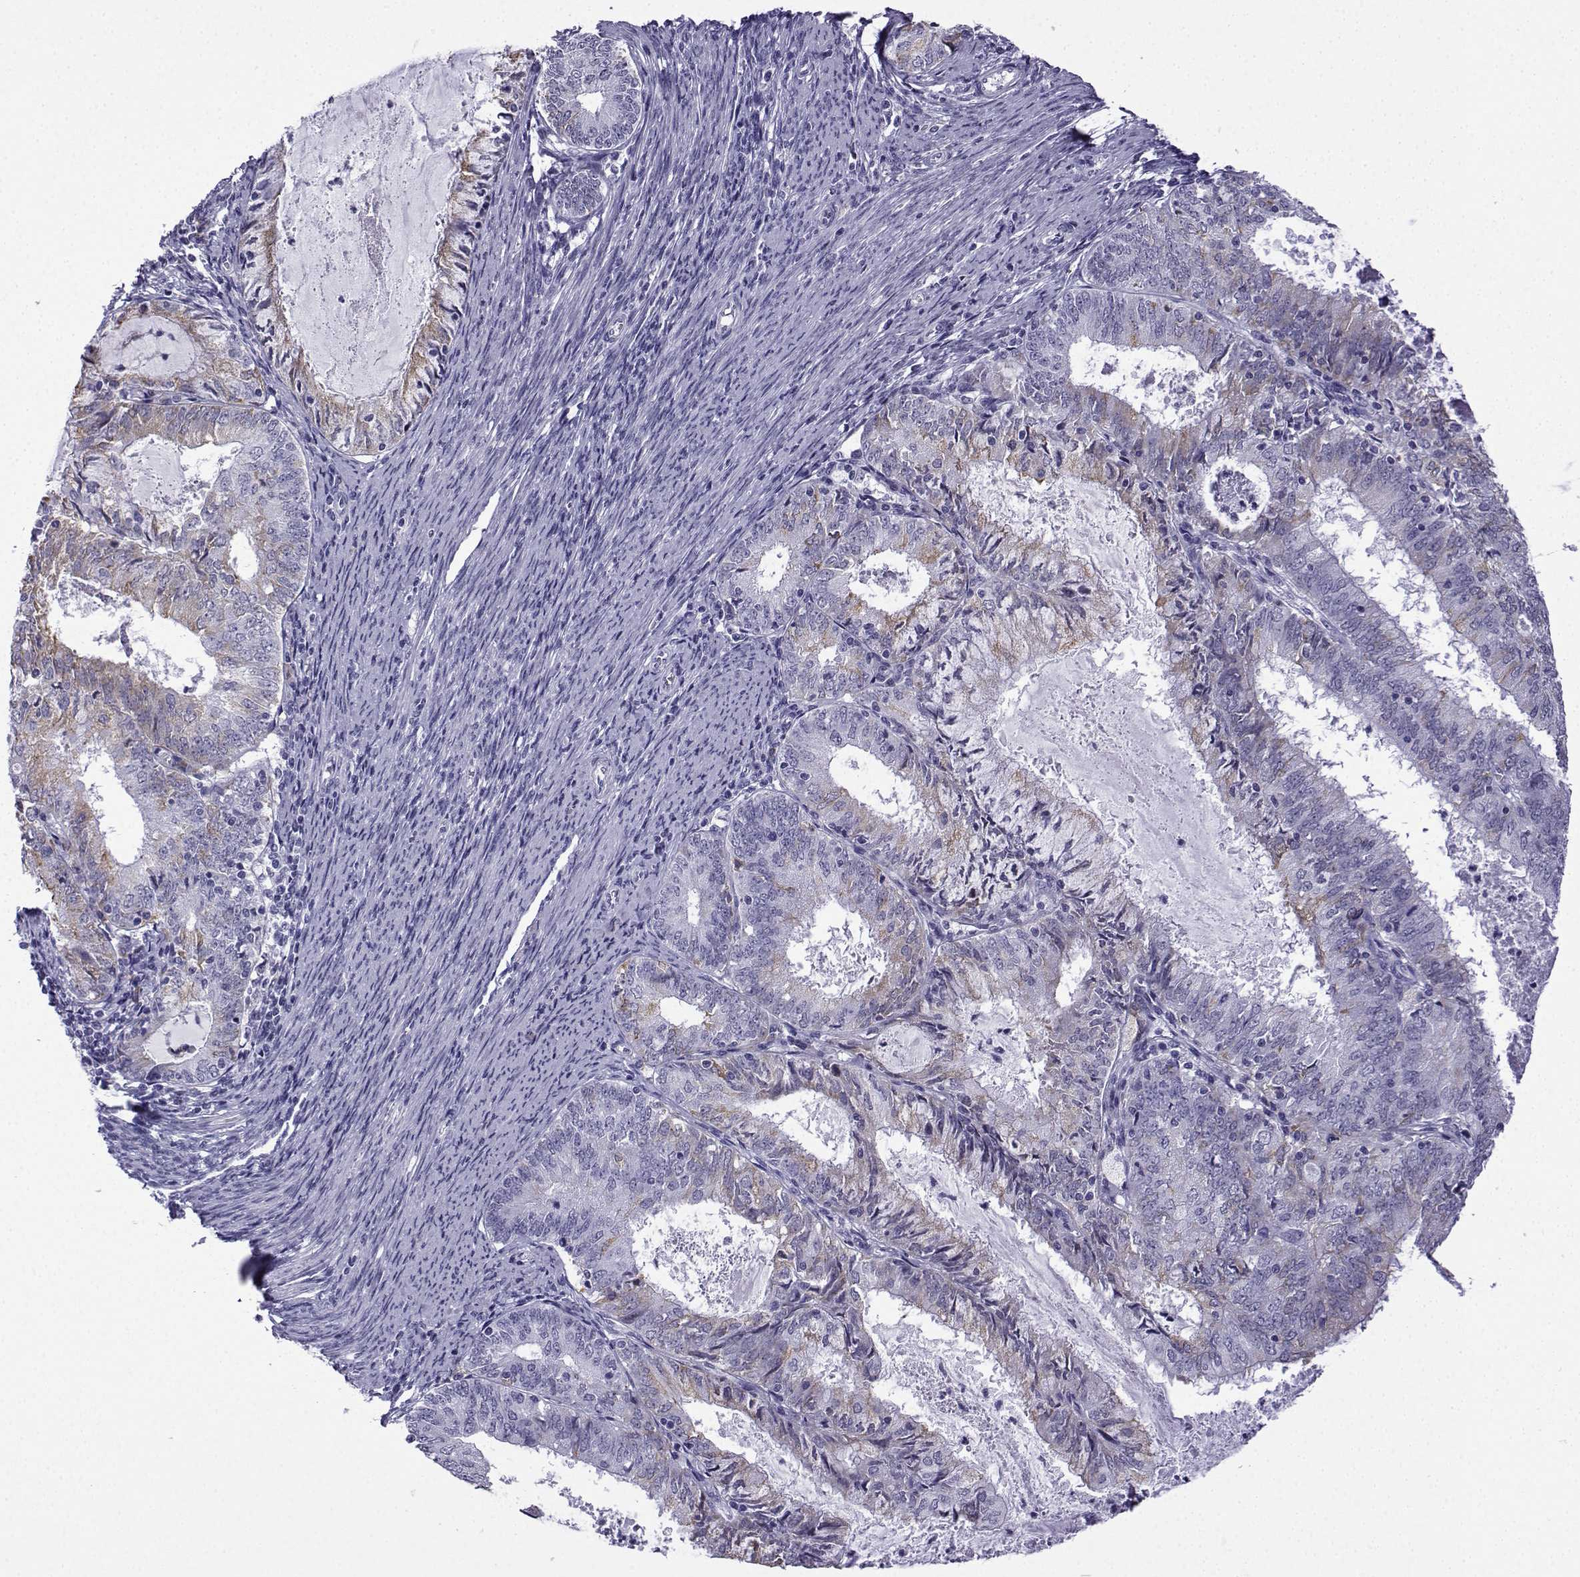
{"staining": {"intensity": "negative", "quantity": "none", "location": "none"}, "tissue": "endometrial cancer", "cell_type": "Tumor cells", "image_type": "cancer", "snomed": [{"axis": "morphology", "description": "Adenocarcinoma, NOS"}, {"axis": "topography", "description": "Endometrium"}], "caption": "The immunohistochemistry (IHC) image has no significant positivity in tumor cells of endometrial adenocarcinoma tissue. (Immunohistochemistry, brightfield microscopy, high magnification).", "gene": "MRGBP", "patient": {"sex": "female", "age": 57}}